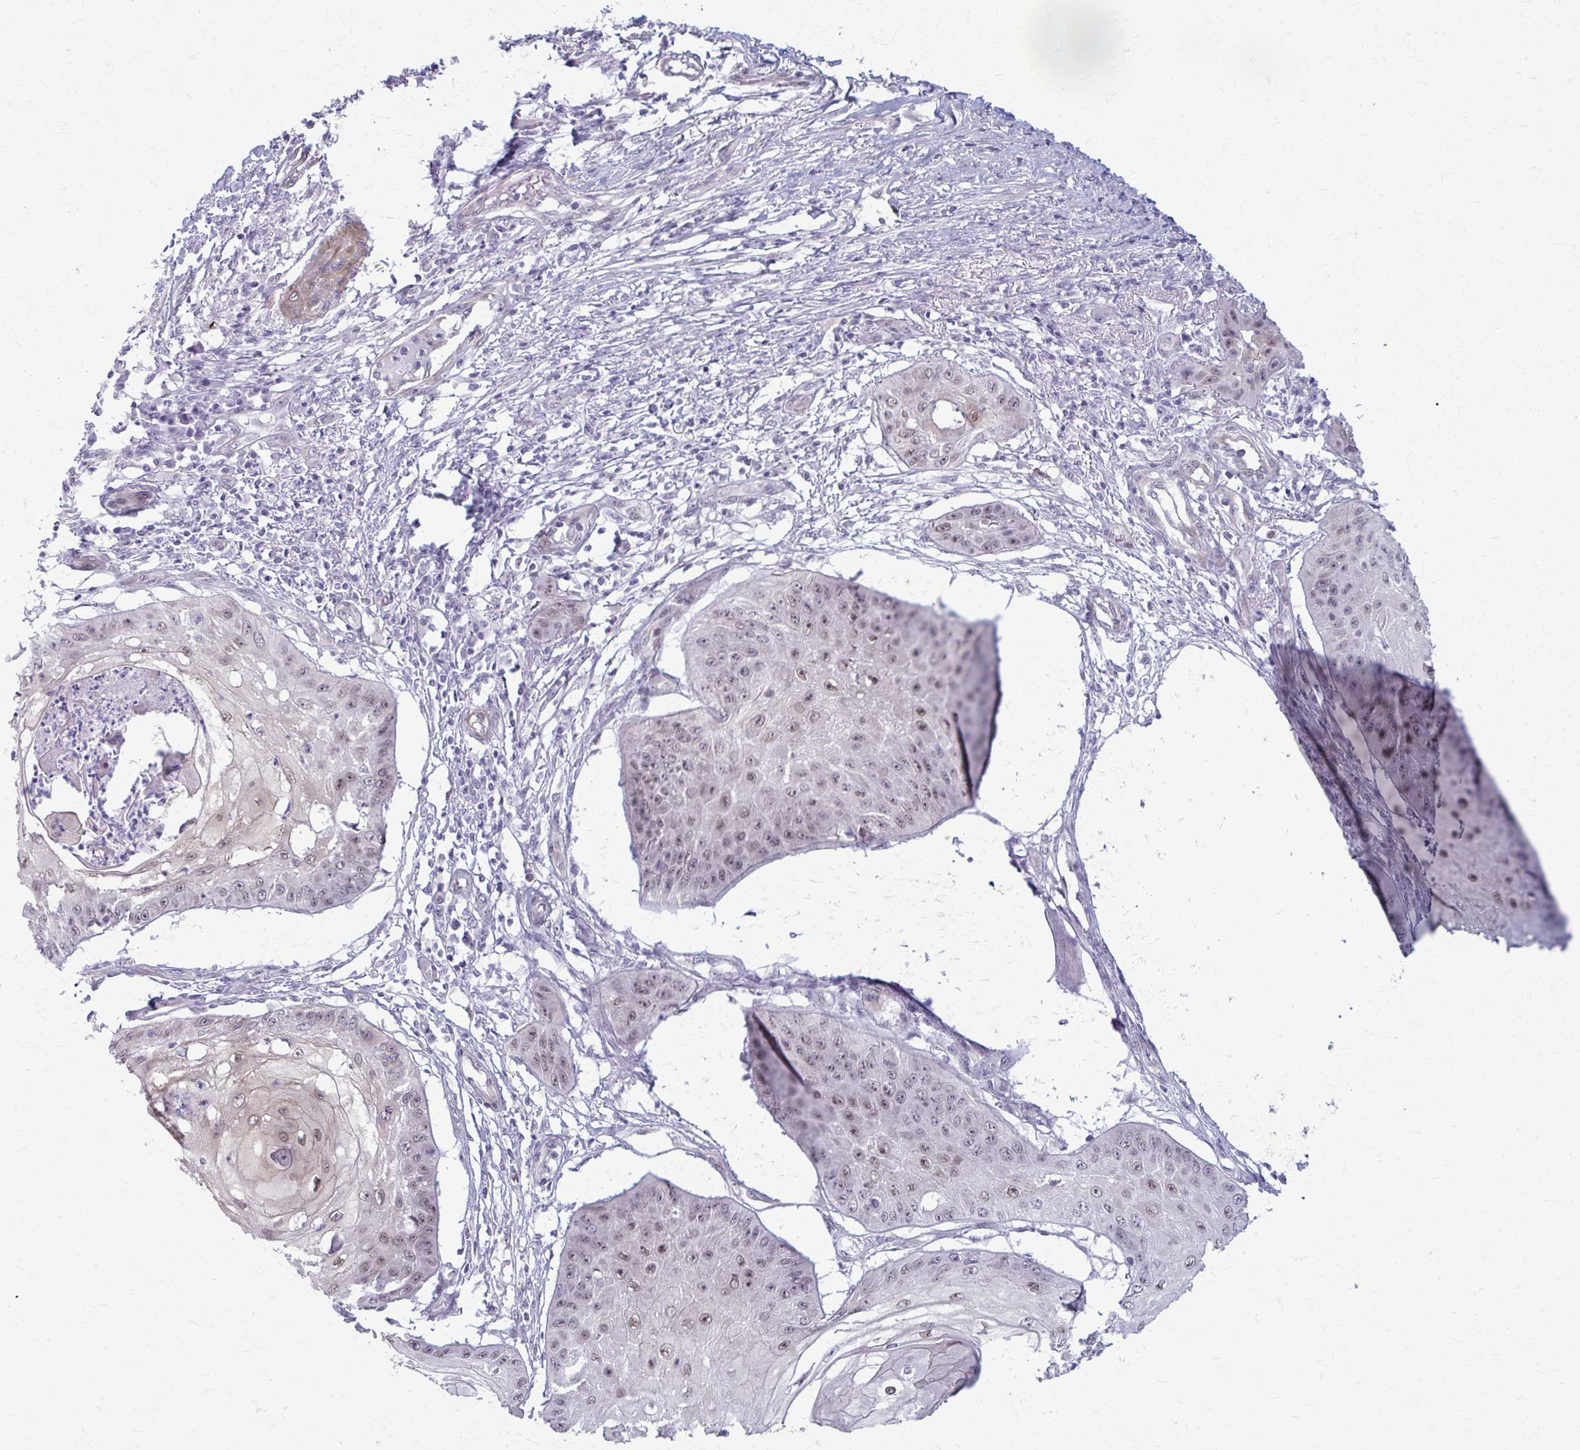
{"staining": {"intensity": "weak", "quantity": "25%-75%", "location": "nuclear"}, "tissue": "skin cancer", "cell_type": "Tumor cells", "image_type": "cancer", "snomed": [{"axis": "morphology", "description": "Squamous cell carcinoma, NOS"}, {"axis": "topography", "description": "Skin"}], "caption": "Protein staining reveals weak nuclear expression in about 25%-75% of tumor cells in skin cancer.", "gene": "NUMBL", "patient": {"sex": "male", "age": 70}}